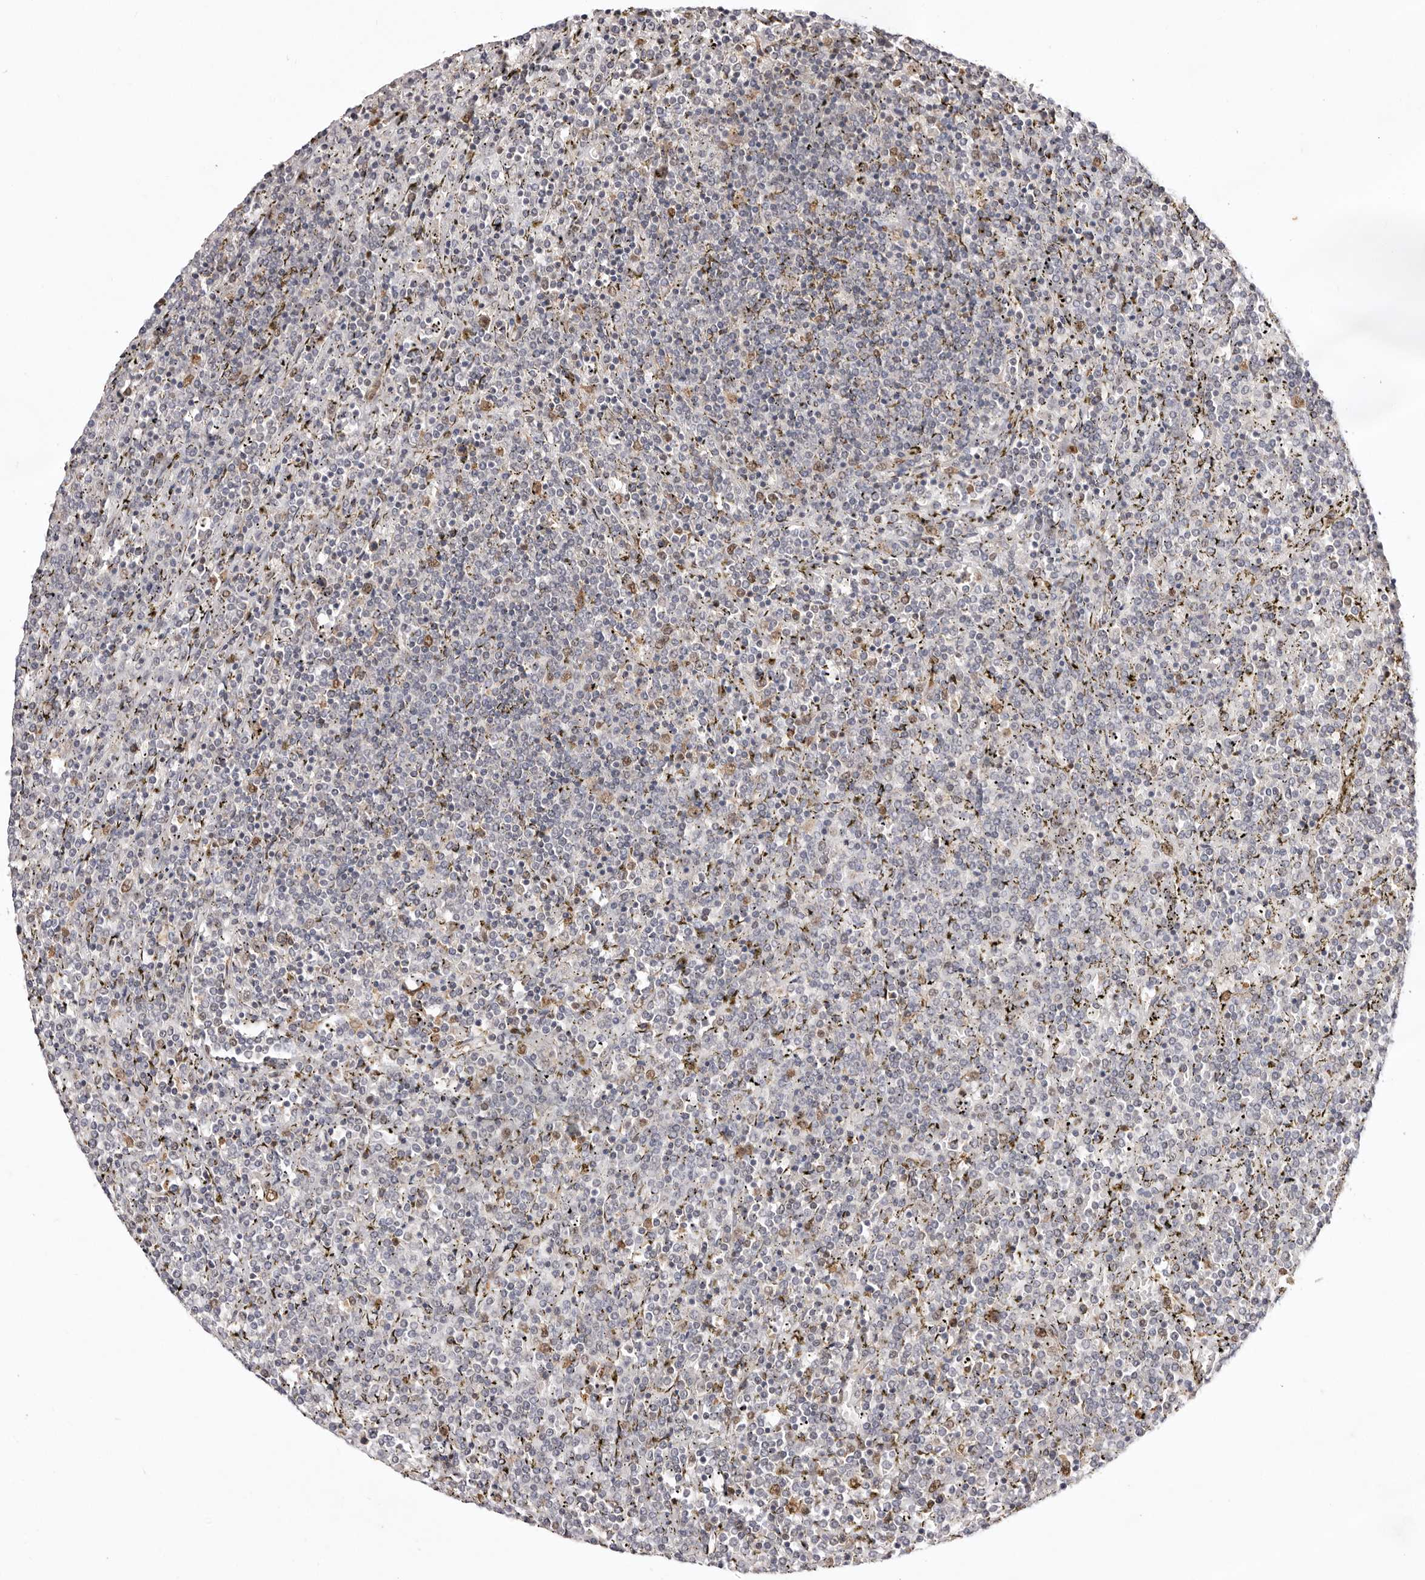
{"staining": {"intensity": "moderate", "quantity": "<25%", "location": "nuclear"}, "tissue": "lymphoma", "cell_type": "Tumor cells", "image_type": "cancer", "snomed": [{"axis": "morphology", "description": "Malignant lymphoma, non-Hodgkin's type, Low grade"}, {"axis": "topography", "description": "Spleen"}], "caption": "An image showing moderate nuclear staining in about <25% of tumor cells in lymphoma, as visualized by brown immunohistochemical staining.", "gene": "NOTCH1", "patient": {"sex": "female", "age": 19}}